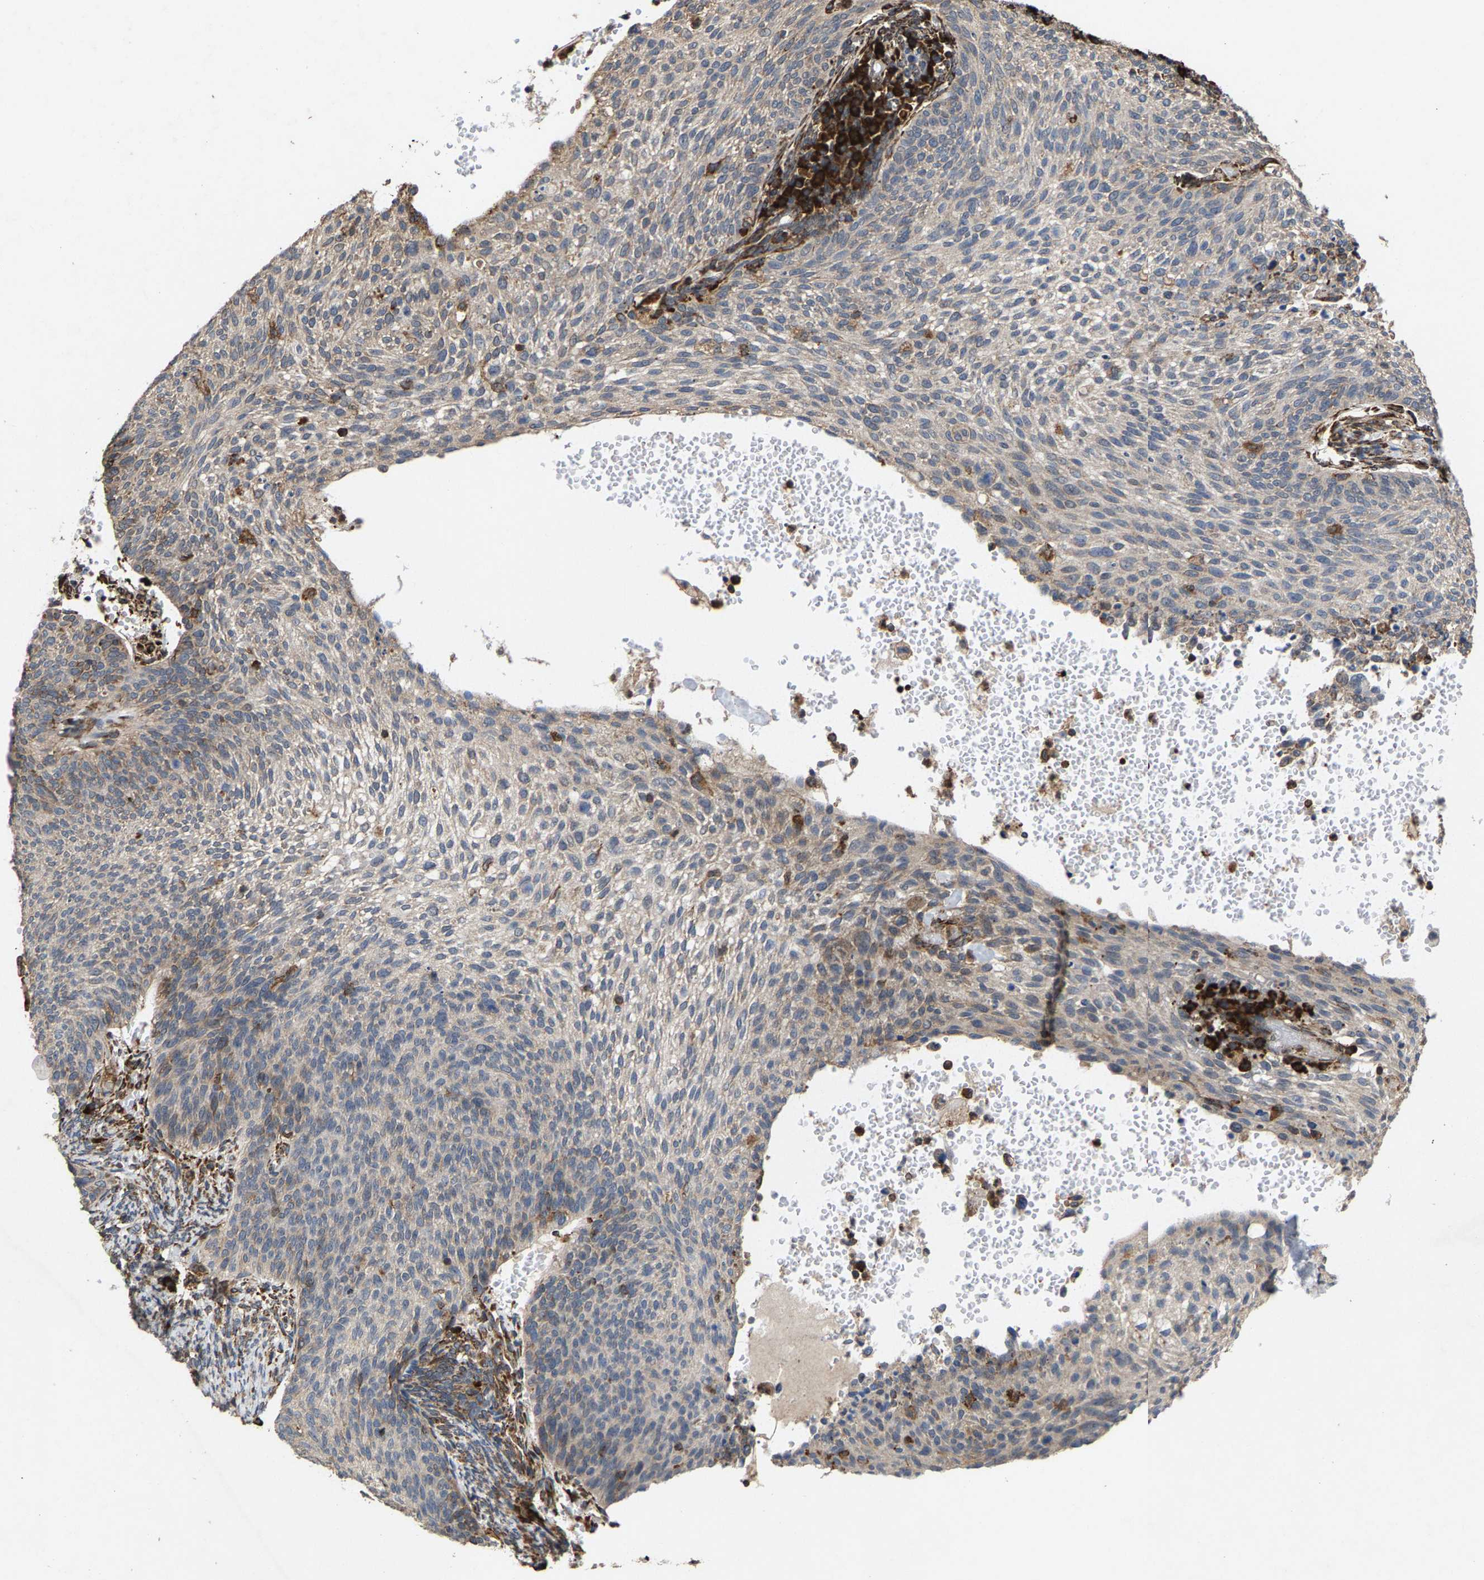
{"staining": {"intensity": "weak", "quantity": "<25%", "location": "cytoplasmic/membranous"}, "tissue": "cervical cancer", "cell_type": "Tumor cells", "image_type": "cancer", "snomed": [{"axis": "morphology", "description": "Squamous cell carcinoma, NOS"}, {"axis": "topography", "description": "Cervix"}], "caption": "DAB (3,3'-diaminobenzidine) immunohistochemical staining of human squamous cell carcinoma (cervical) displays no significant positivity in tumor cells.", "gene": "FGD3", "patient": {"sex": "female", "age": 70}}